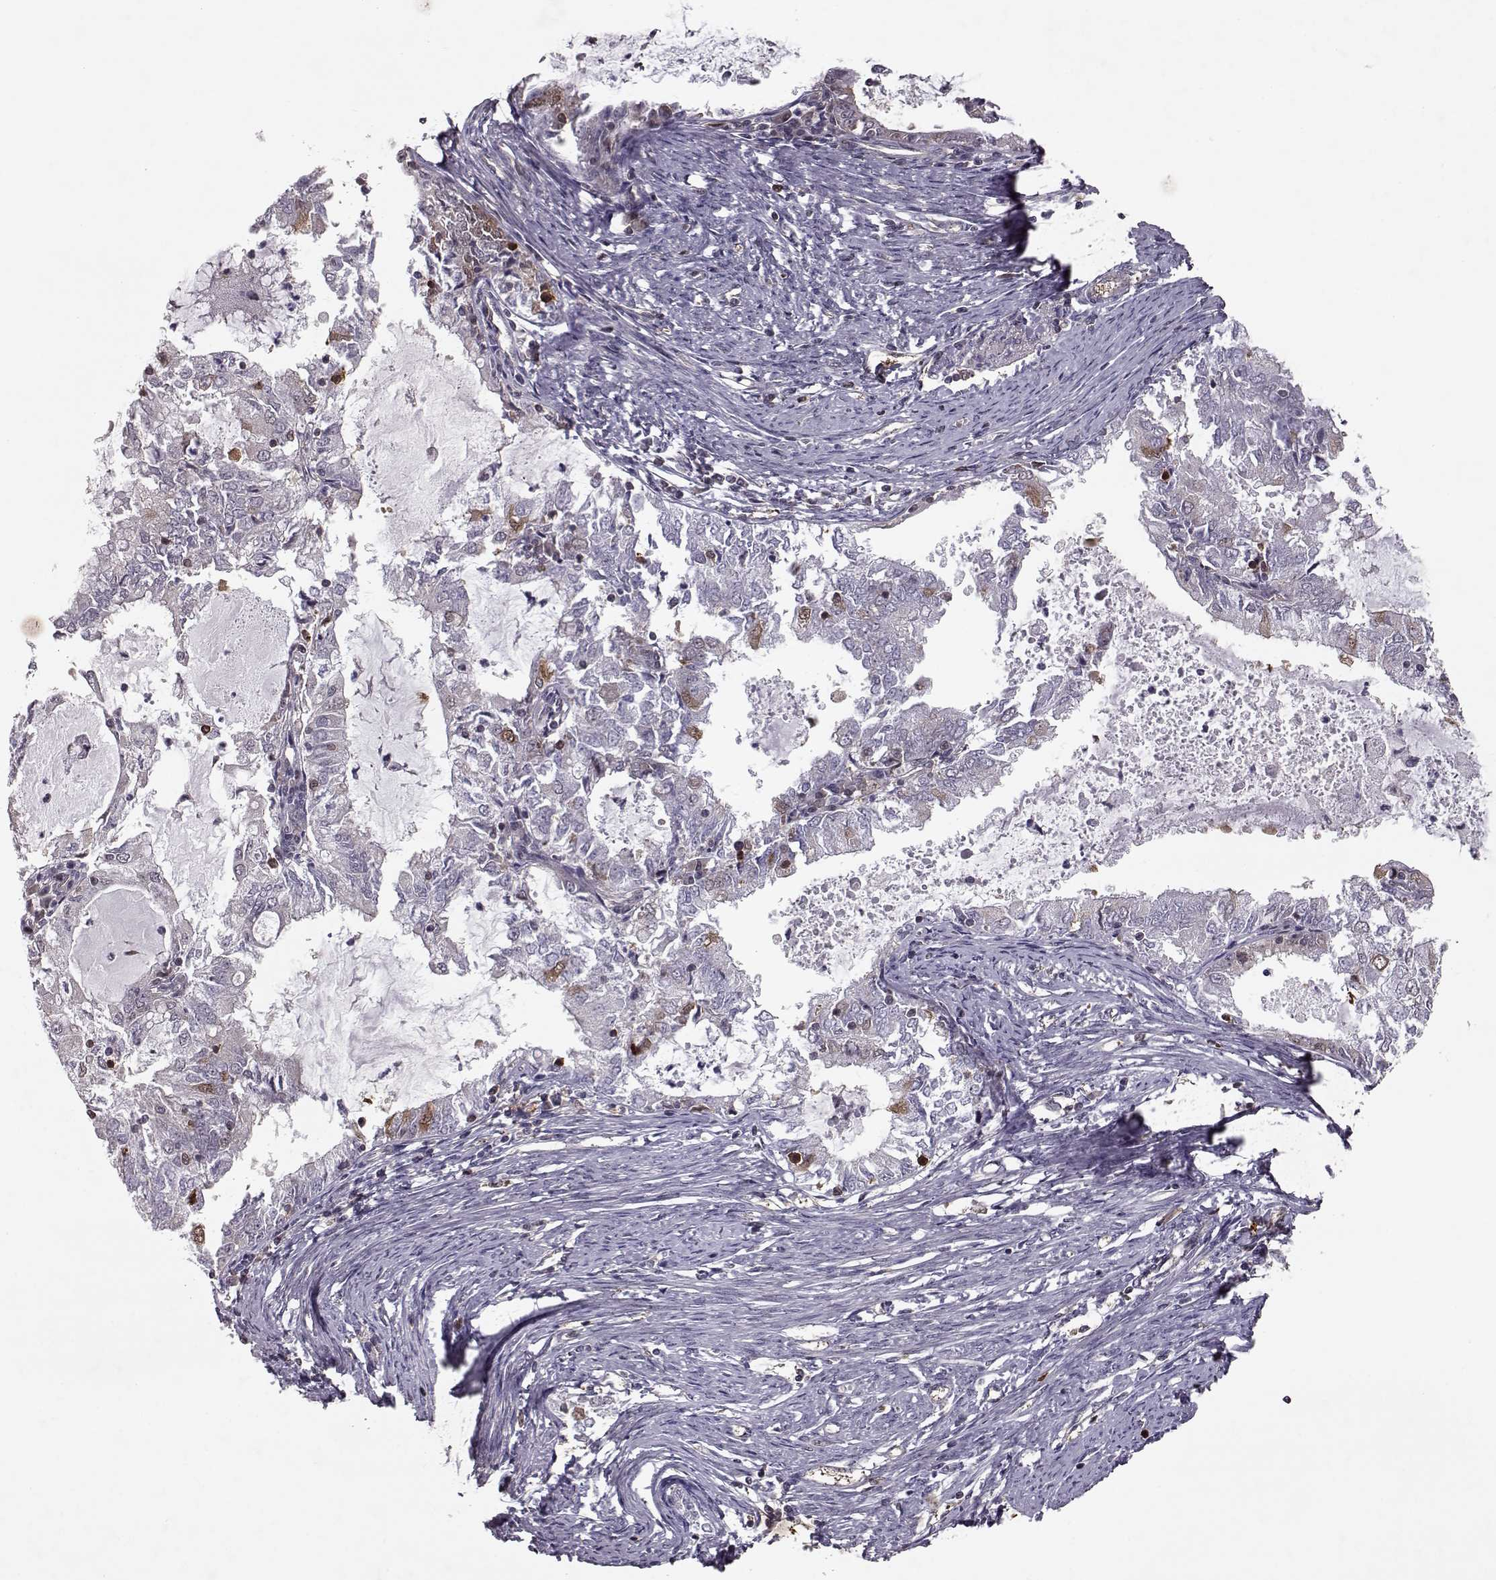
{"staining": {"intensity": "moderate", "quantity": "<25%", "location": "cytoplasmic/membranous"}, "tissue": "endometrial cancer", "cell_type": "Tumor cells", "image_type": "cancer", "snomed": [{"axis": "morphology", "description": "Adenocarcinoma, NOS"}, {"axis": "topography", "description": "Endometrium"}], "caption": "This photomicrograph exhibits immunohistochemistry staining of human endometrial cancer (adenocarcinoma), with low moderate cytoplasmic/membranous positivity in about <25% of tumor cells.", "gene": "RANBP1", "patient": {"sex": "female", "age": 57}}